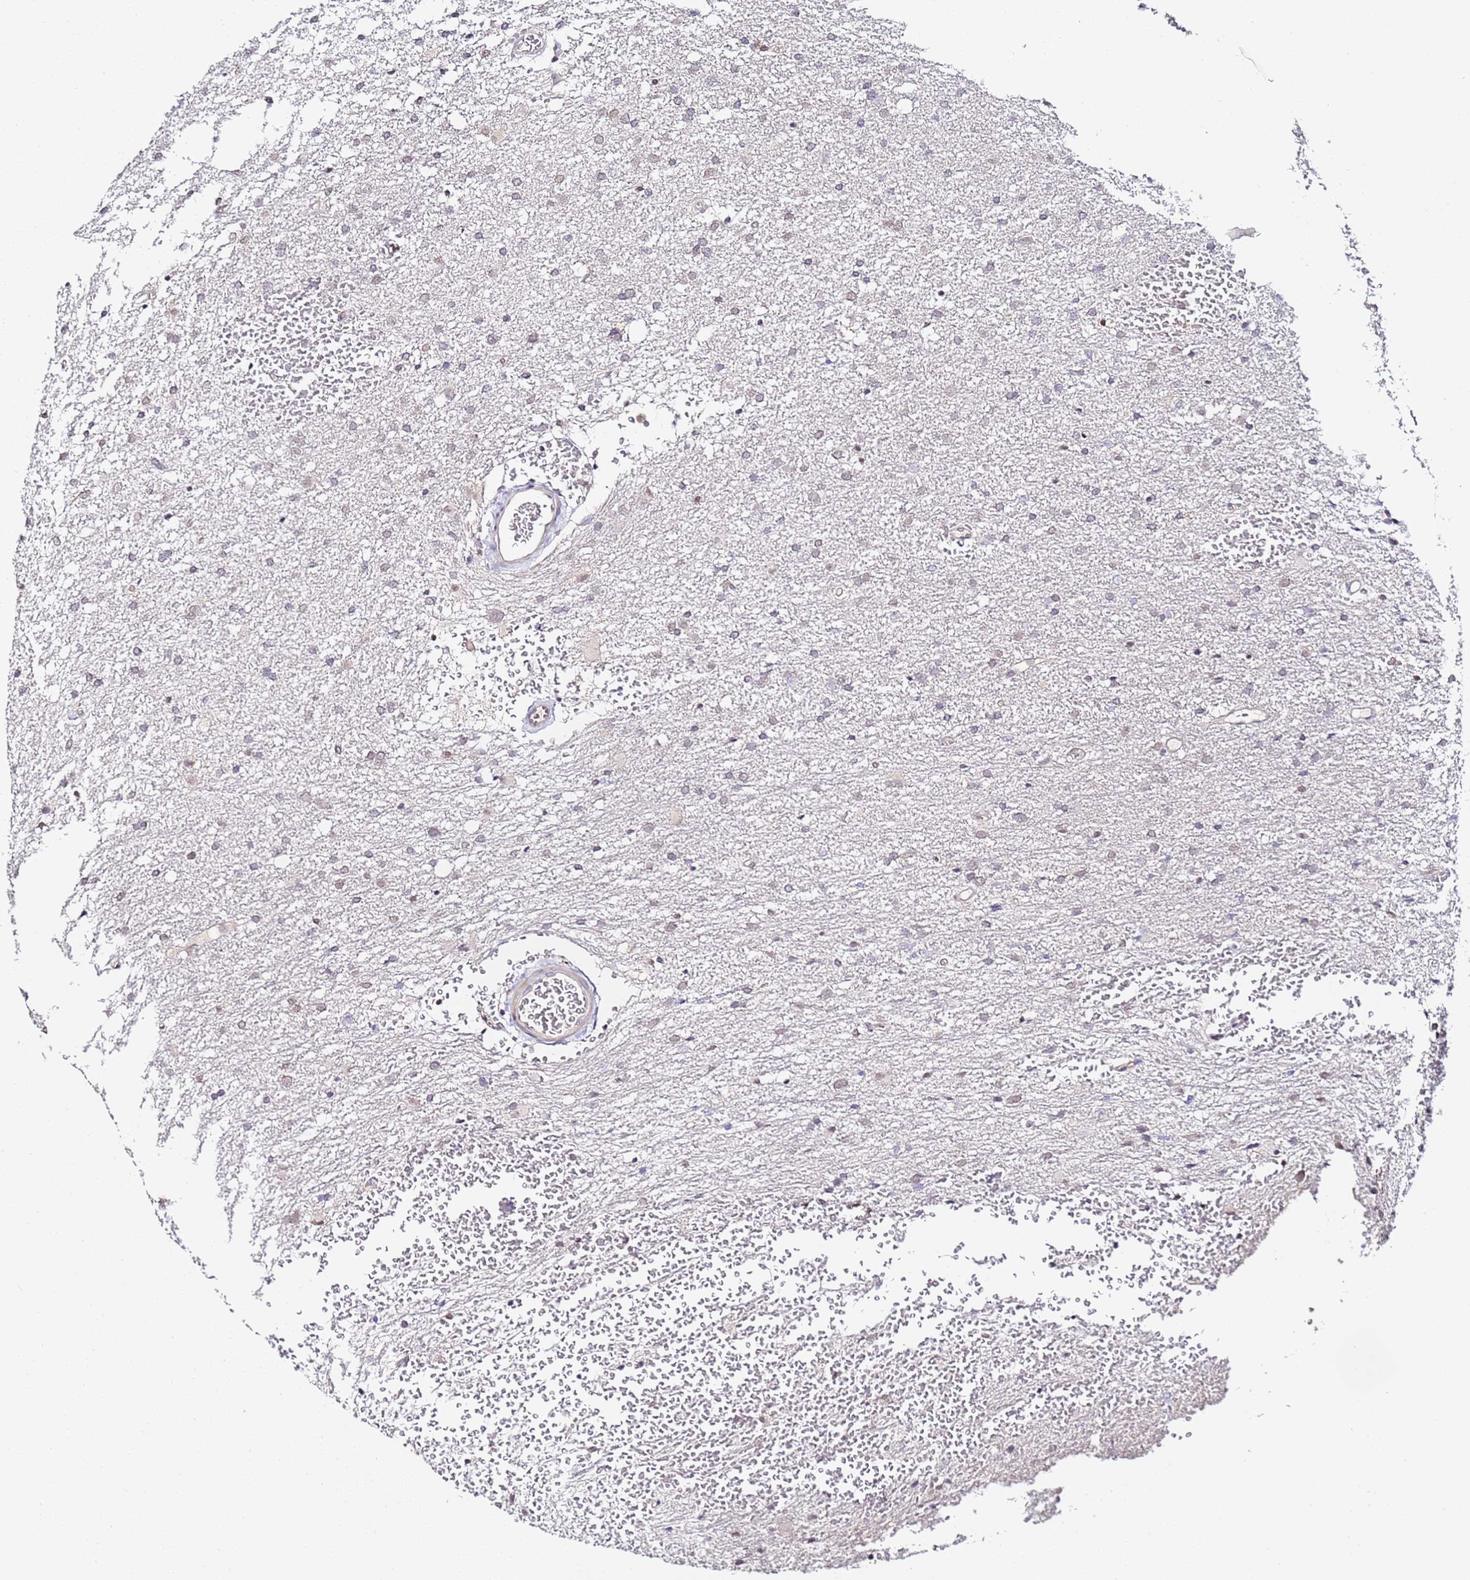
{"staining": {"intensity": "weak", "quantity": "25%-75%", "location": "nuclear"}, "tissue": "glioma", "cell_type": "Tumor cells", "image_type": "cancer", "snomed": [{"axis": "morphology", "description": "Glioma, malignant, High grade"}, {"axis": "topography", "description": "Cerebral cortex"}], "caption": "An immunohistochemistry image of tumor tissue is shown. Protein staining in brown labels weak nuclear positivity in malignant glioma (high-grade) within tumor cells. (DAB IHC, brown staining for protein, blue staining for nuclei).", "gene": "LSM3", "patient": {"sex": "female", "age": 36}}